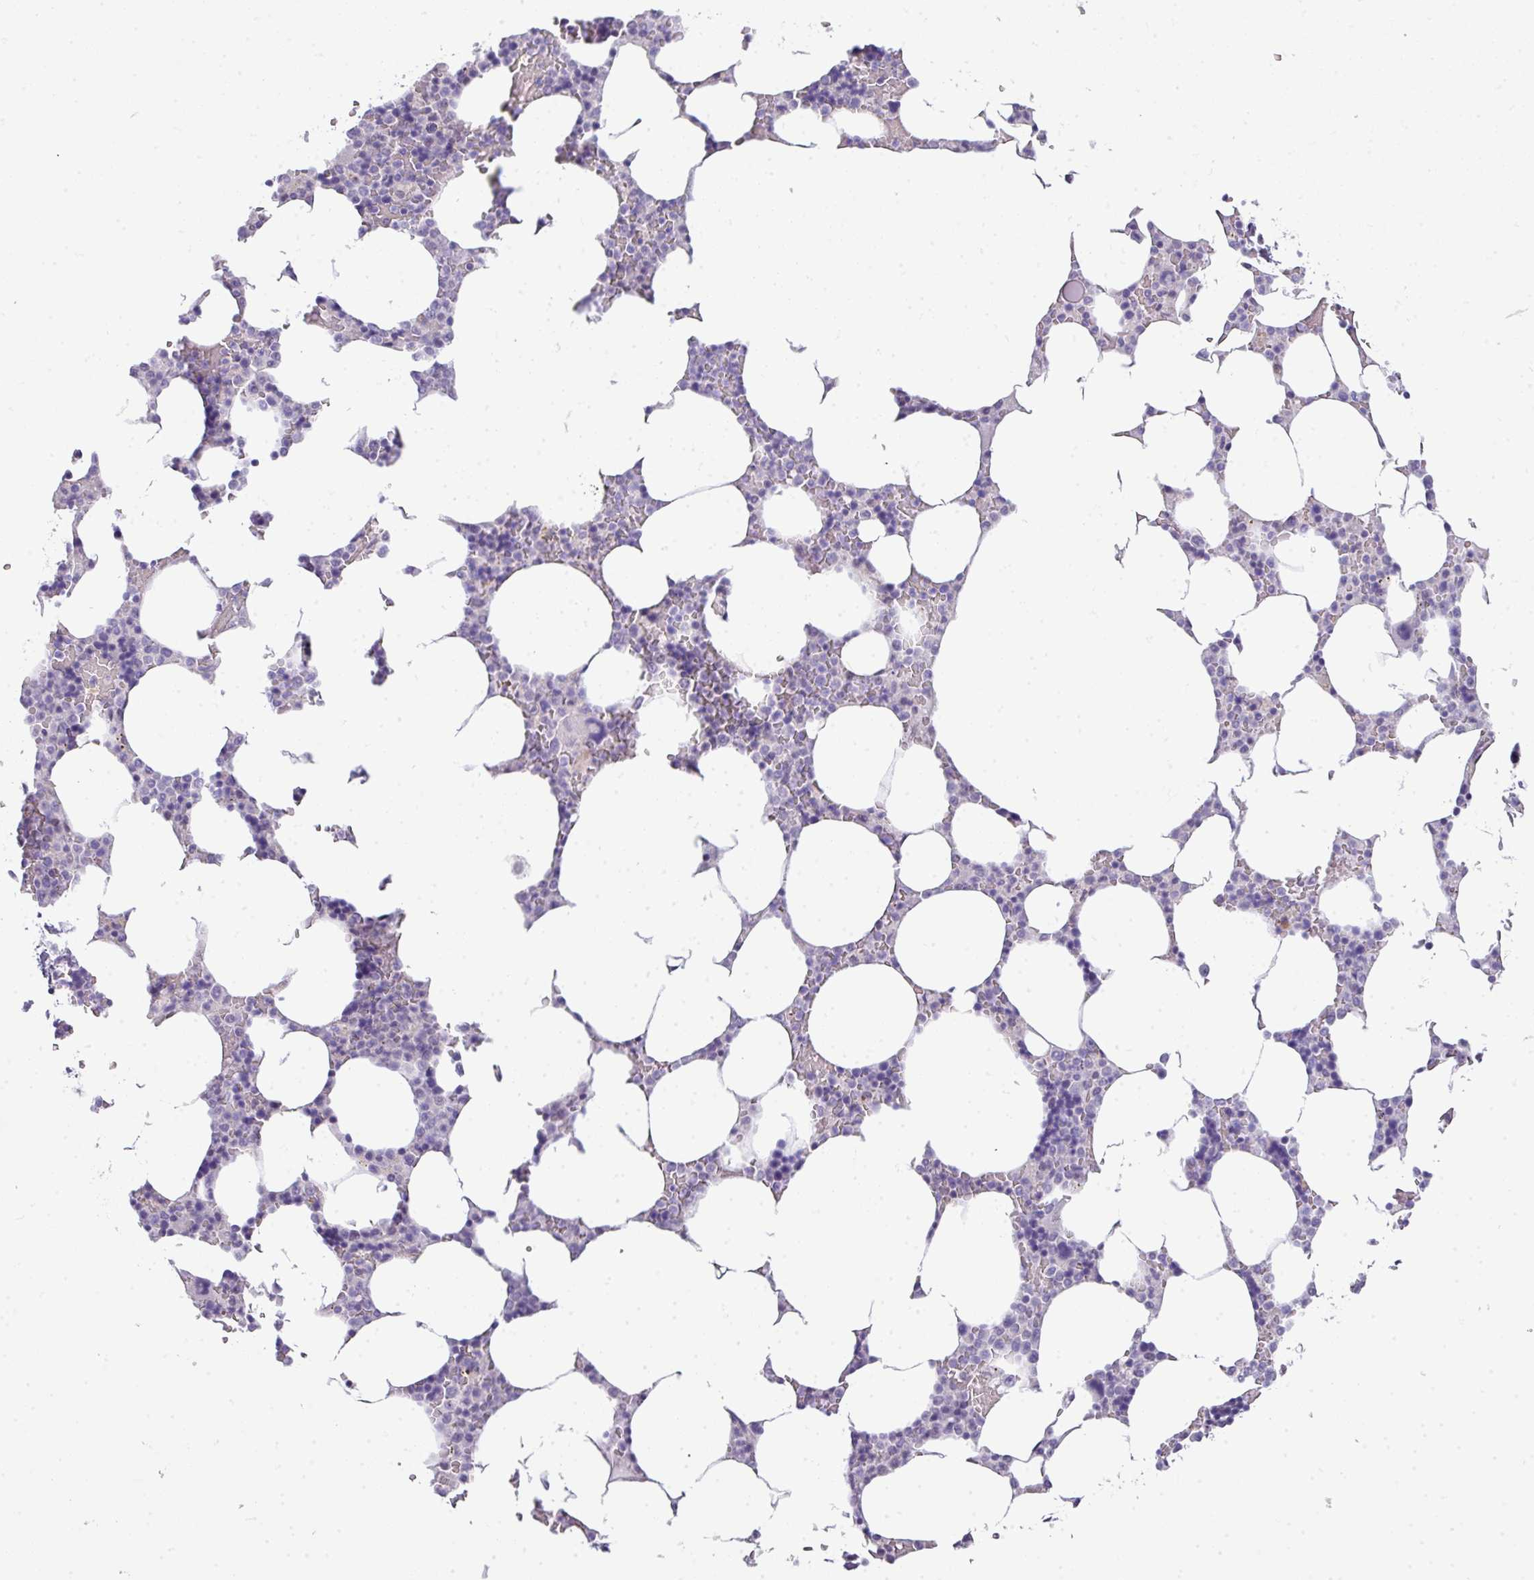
{"staining": {"intensity": "negative", "quantity": "none", "location": "none"}, "tissue": "bone marrow", "cell_type": "Hematopoietic cells", "image_type": "normal", "snomed": [{"axis": "morphology", "description": "Normal tissue, NOS"}, {"axis": "topography", "description": "Bone marrow"}], "caption": "Protein analysis of benign bone marrow reveals no significant positivity in hematopoietic cells. Nuclei are stained in blue.", "gene": "GCG", "patient": {"sex": "male", "age": 64}}